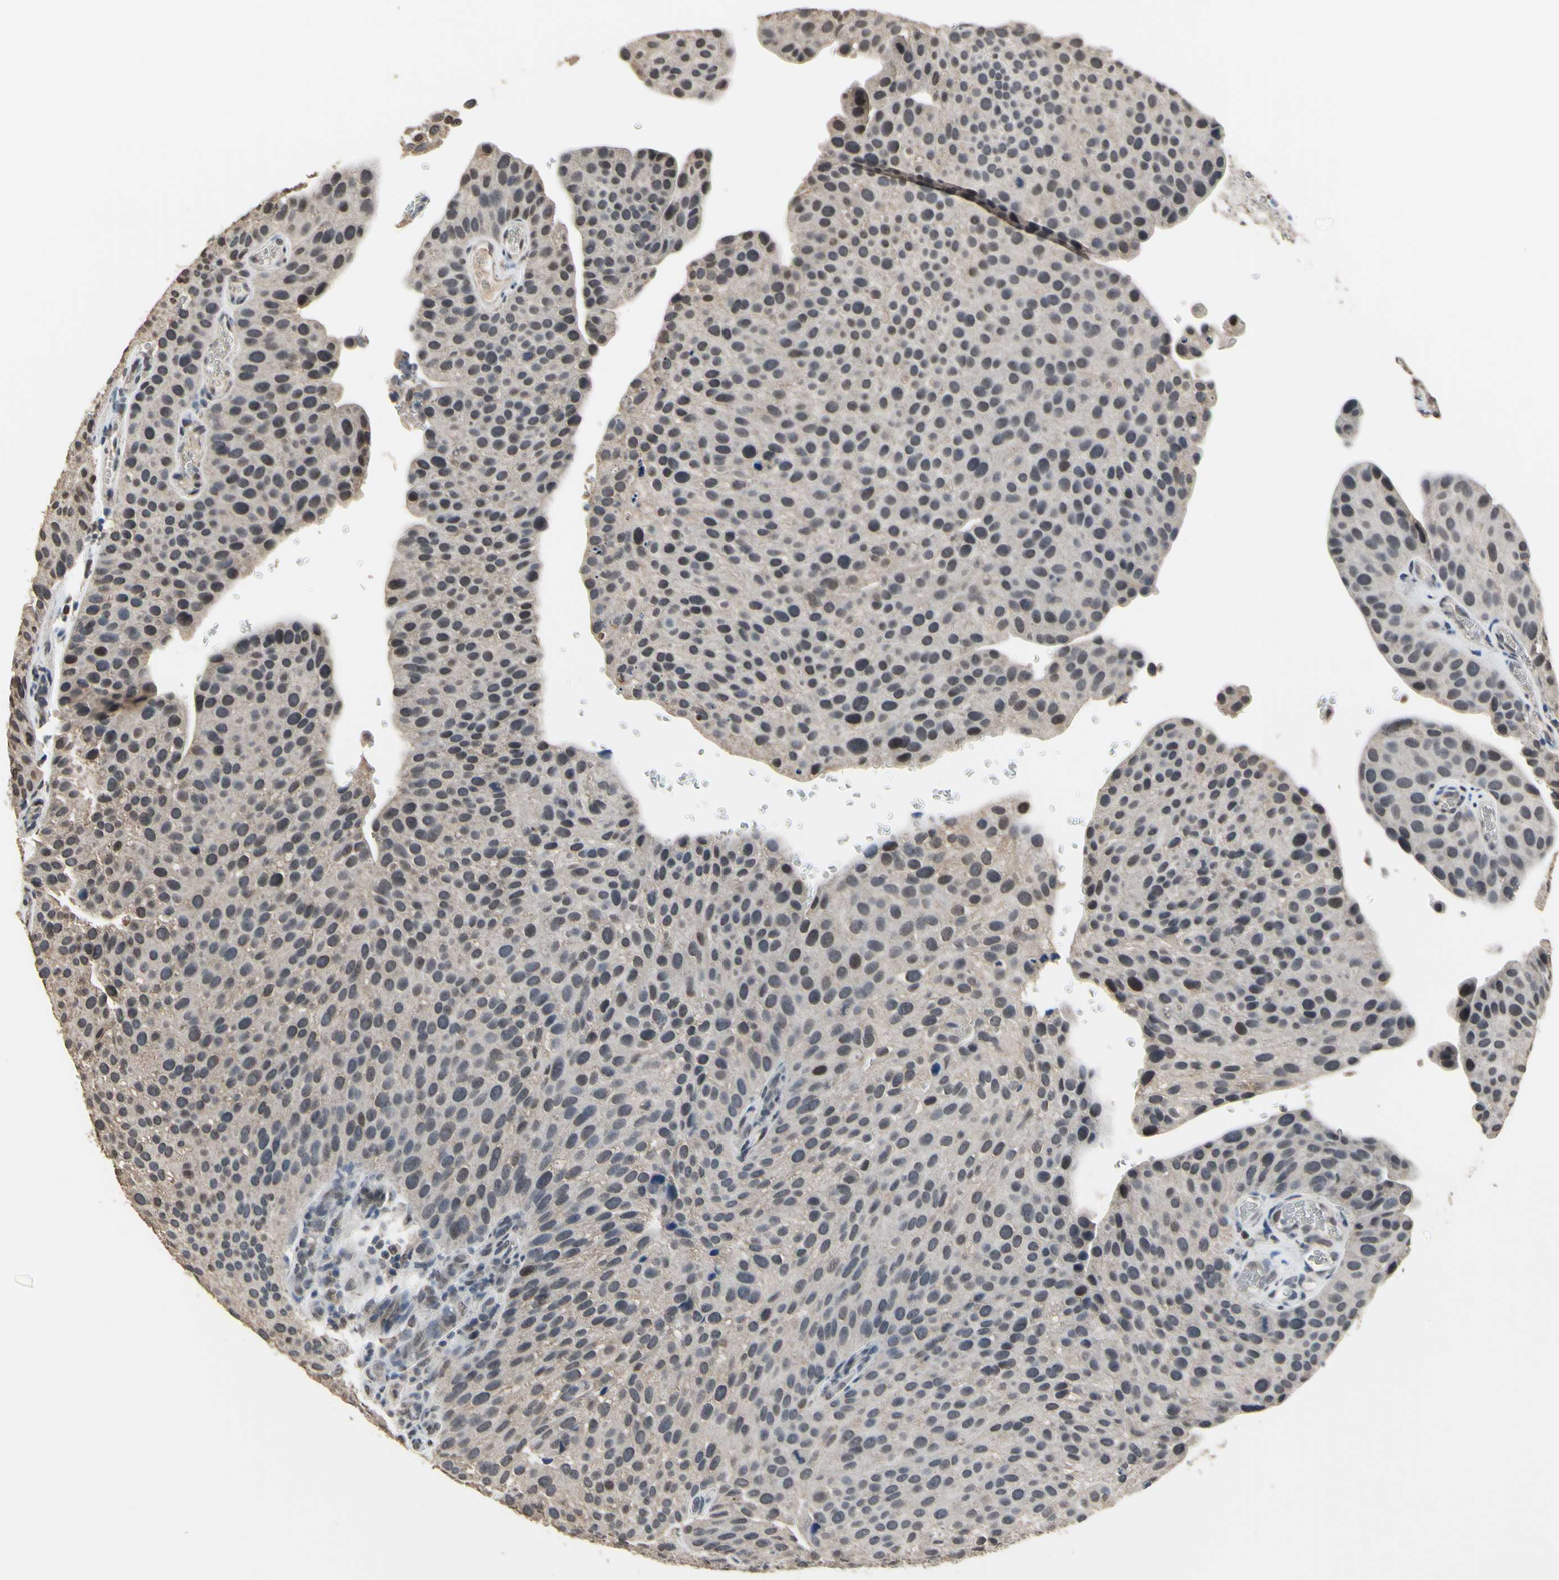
{"staining": {"intensity": "moderate", "quantity": "25%-75%", "location": "nuclear"}, "tissue": "urothelial cancer", "cell_type": "Tumor cells", "image_type": "cancer", "snomed": [{"axis": "morphology", "description": "Urothelial carcinoma, Low grade"}, {"axis": "topography", "description": "Smooth muscle"}, {"axis": "topography", "description": "Urinary bladder"}], "caption": "The immunohistochemical stain labels moderate nuclear expression in tumor cells of urothelial carcinoma (low-grade) tissue.", "gene": "ZNF174", "patient": {"sex": "male", "age": 60}}